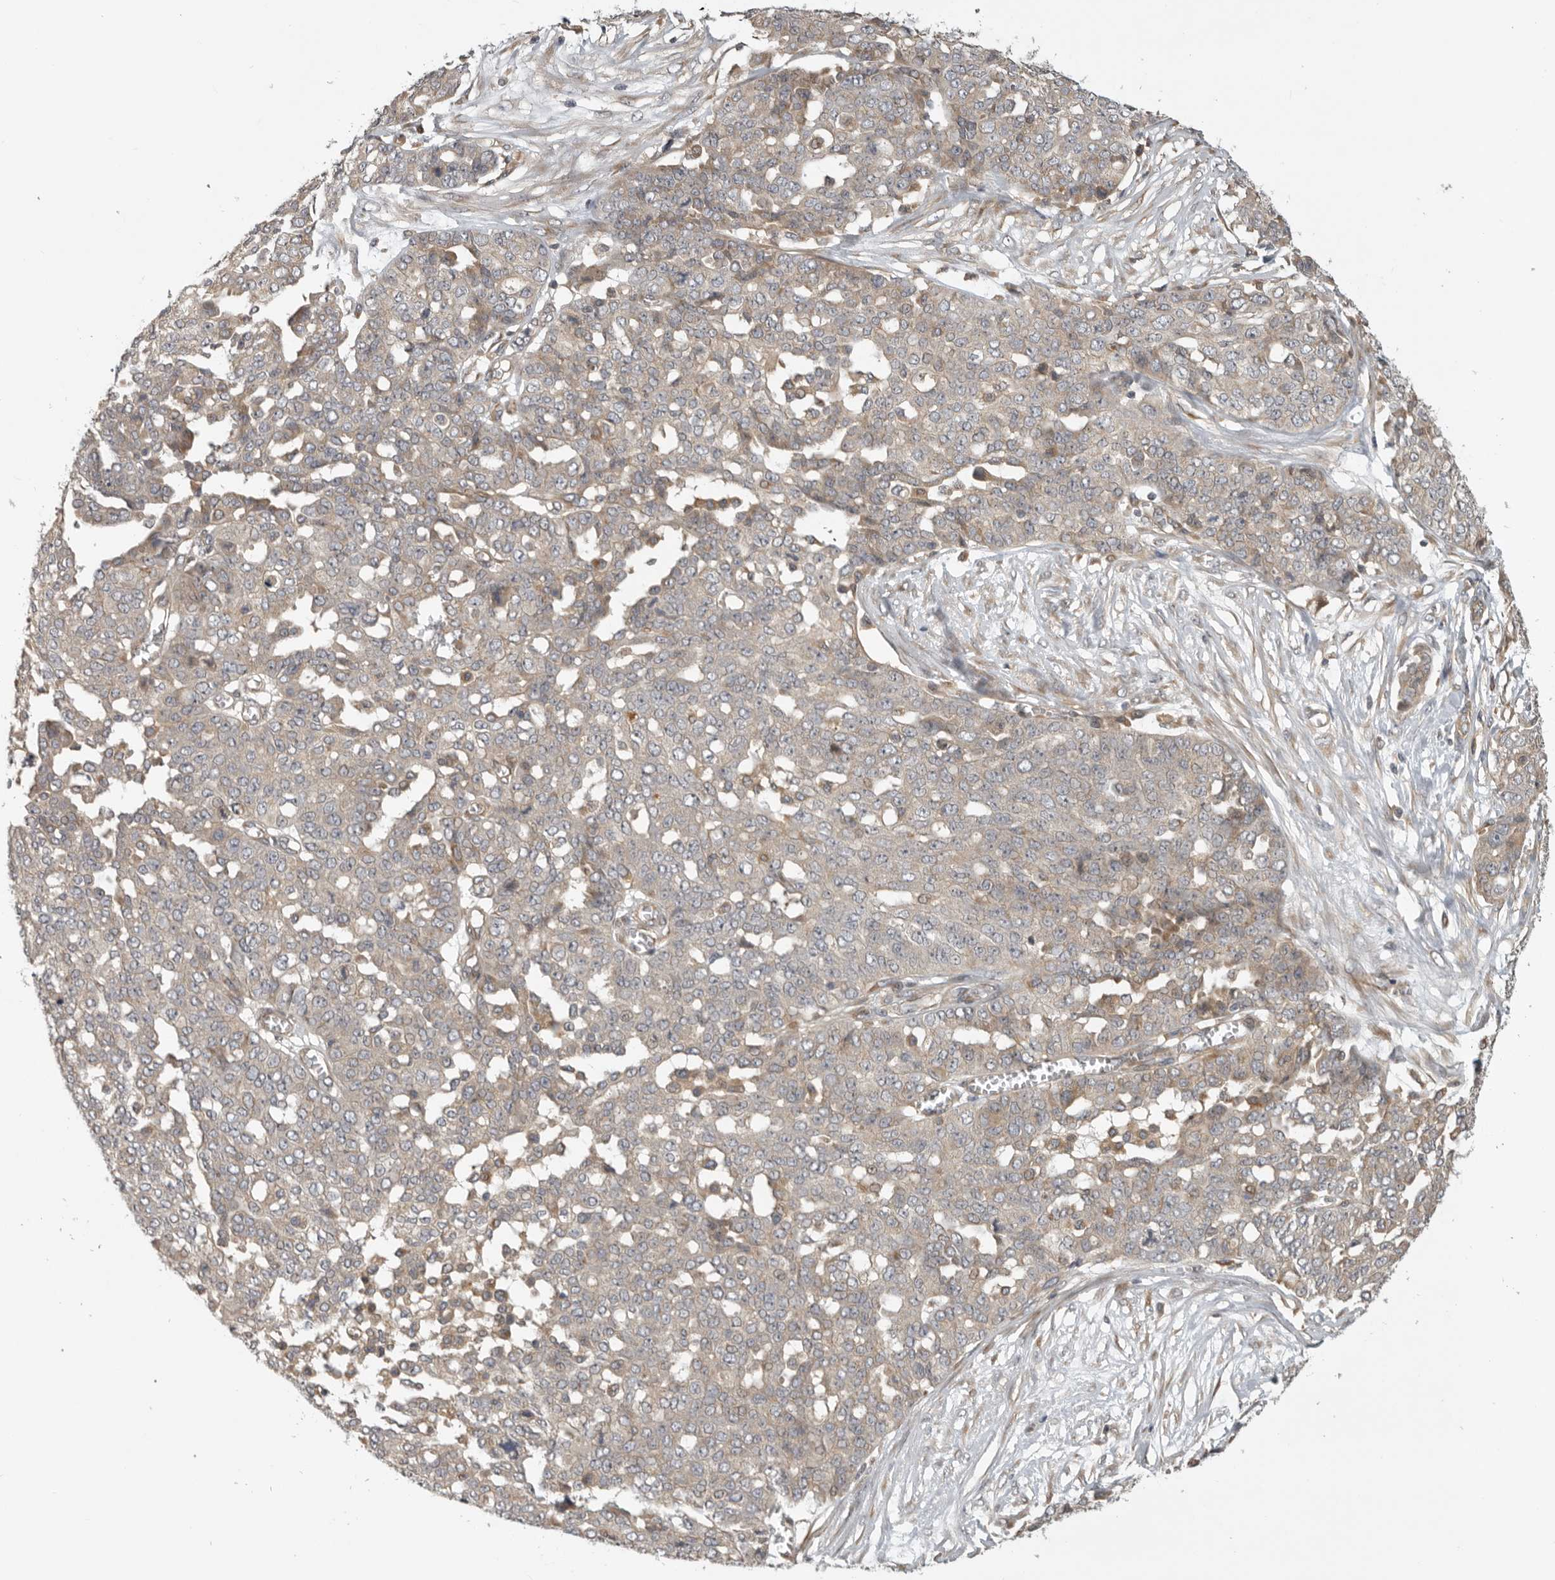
{"staining": {"intensity": "weak", "quantity": "<25%", "location": "cytoplasmic/membranous"}, "tissue": "ovarian cancer", "cell_type": "Tumor cells", "image_type": "cancer", "snomed": [{"axis": "morphology", "description": "Cystadenocarcinoma, serous, NOS"}, {"axis": "topography", "description": "Soft tissue"}, {"axis": "topography", "description": "Ovary"}], "caption": "The immunohistochemistry image has no significant positivity in tumor cells of serous cystadenocarcinoma (ovarian) tissue.", "gene": "CUEDC1", "patient": {"sex": "female", "age": 57}}